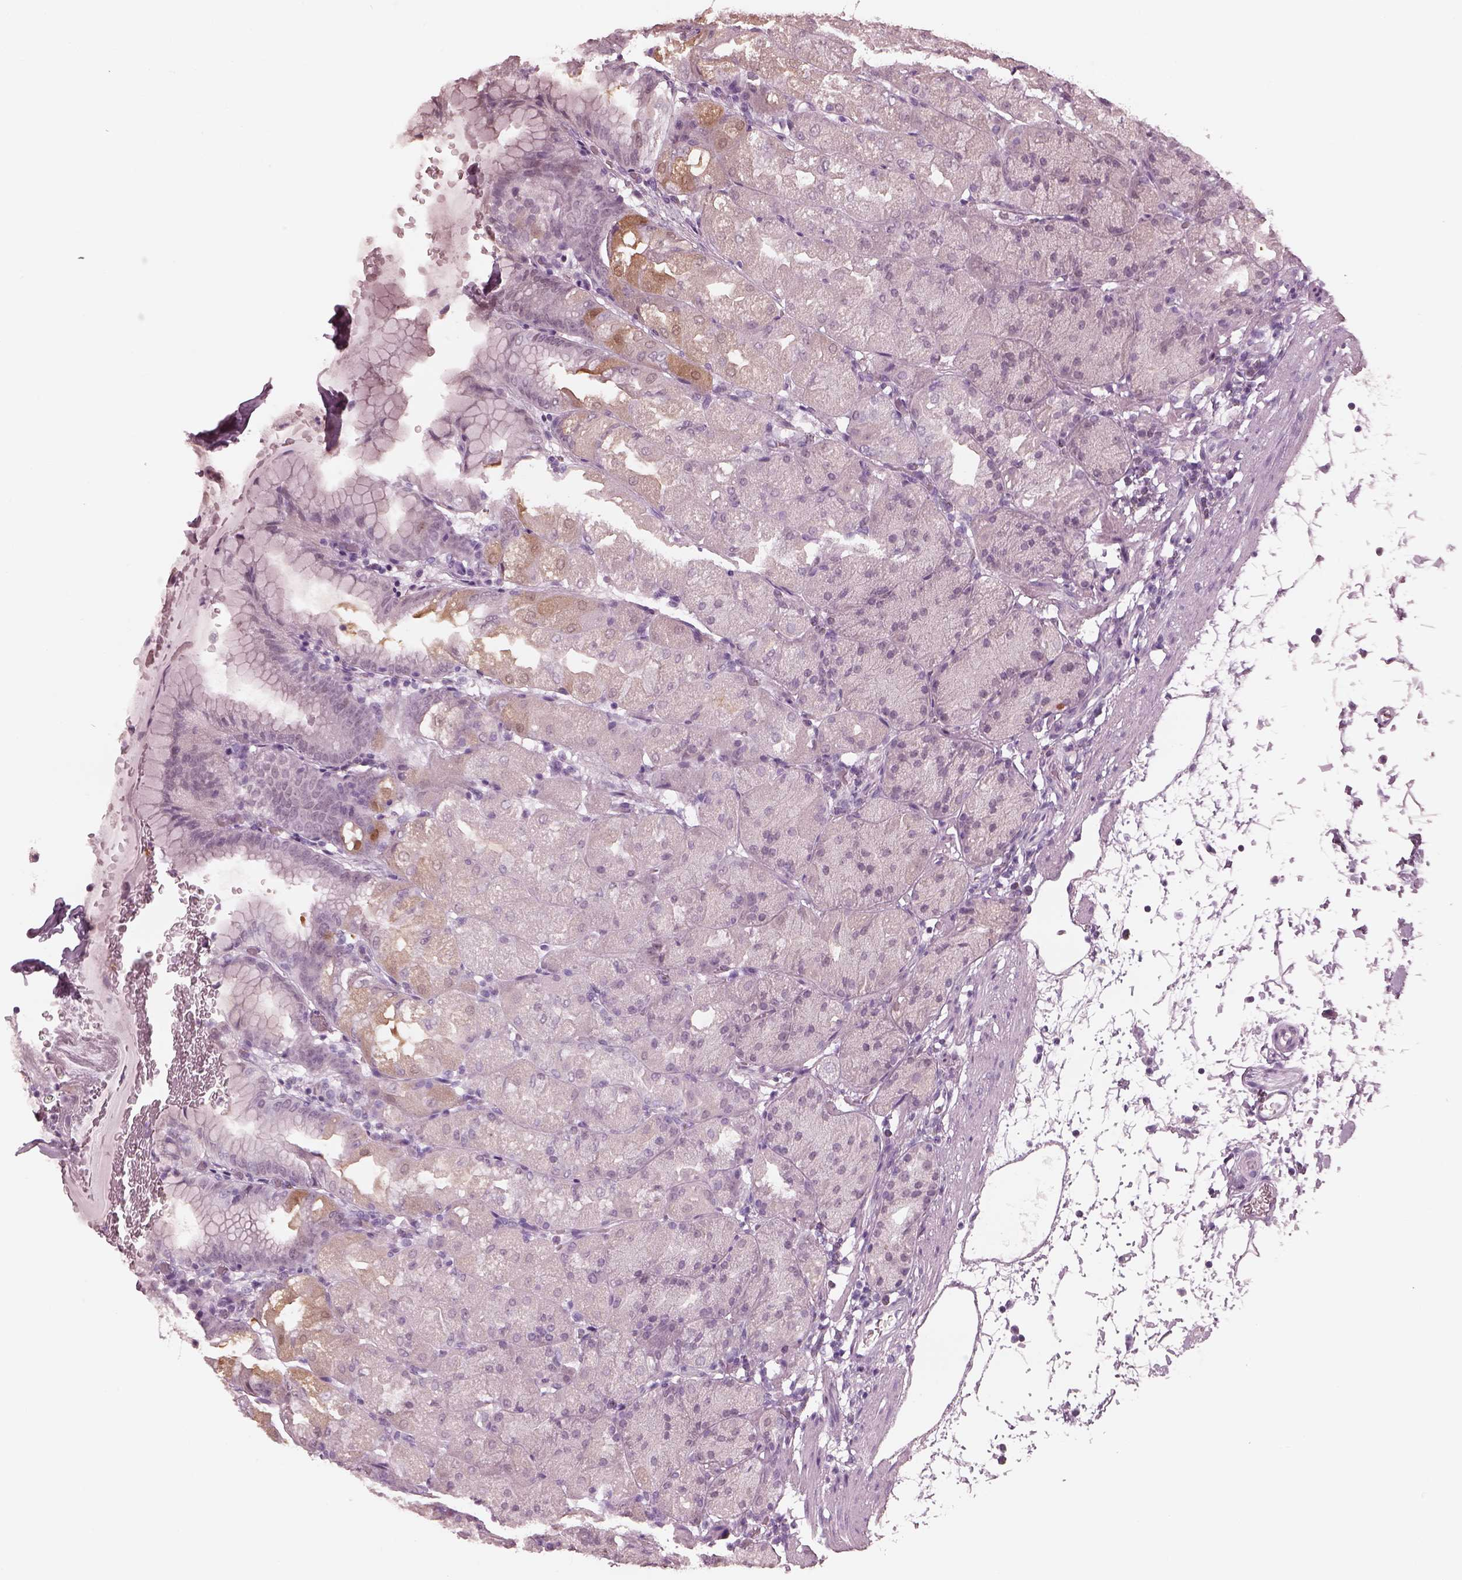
{"staining": {"intensity": "negative", "quantity": "none", "location": "none"}, "tissue": "stomach", "cell_type": "Glandular cells", "image_type": "normal", "snomed": [{"axis": "morphology", "description": "Normal tissue, NOS"}, {"axis": "topography", "description": "Stomach, upper"}, {"axis": "topography", "description": "Stomach"}, {"axis": "topography", "description": "Stomach, lower"}], "caption": "Immunohistochemistry (IHC) histopathology image of unremarkable human stomach stained for a protein (brown), which exhibits no expression in glandular cells.", "gene": "C2orf81", "patient": {"sex": "male", "age": 62}}